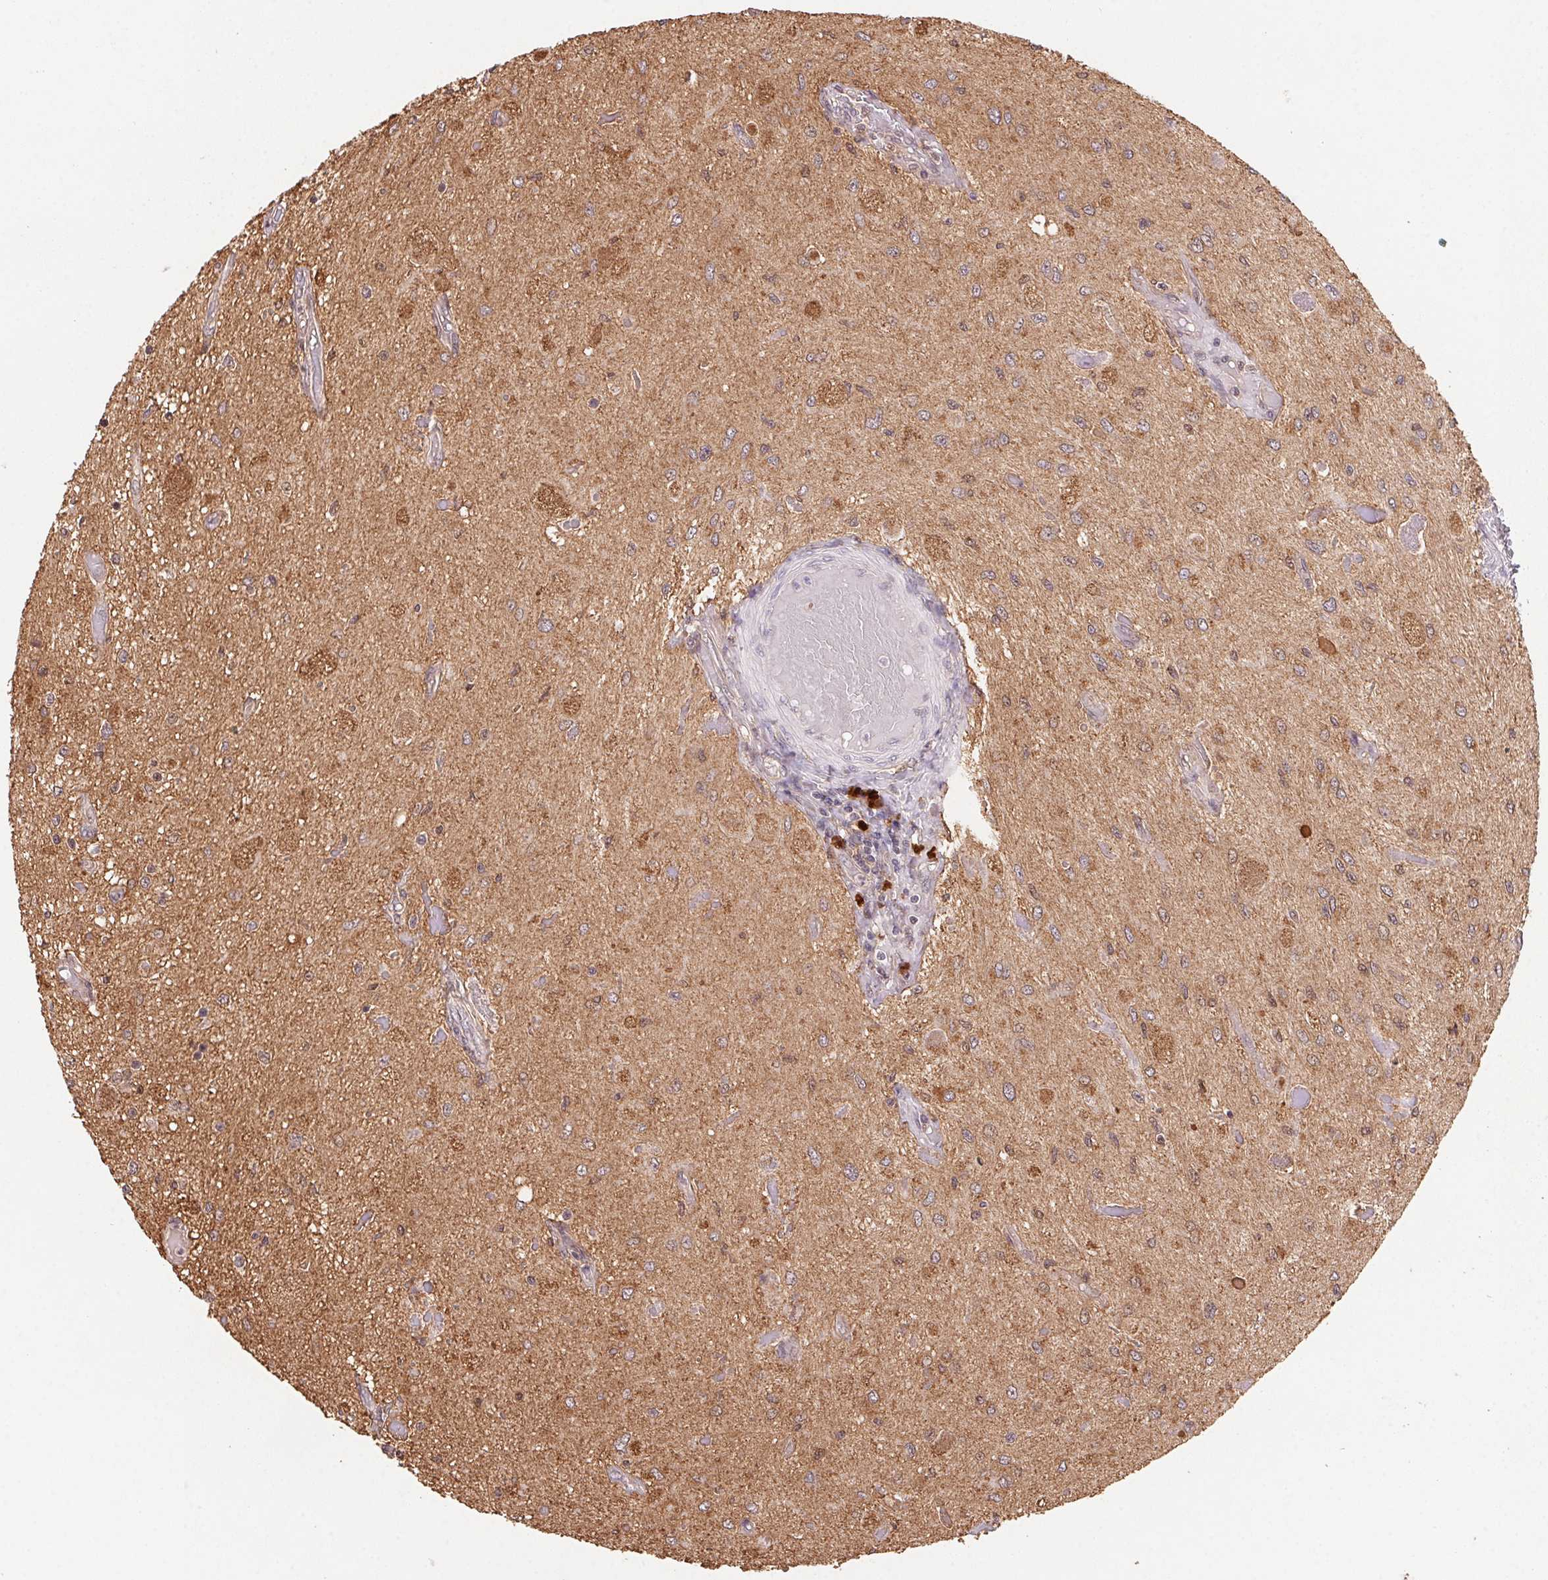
{"staining": {"intensity": "moderate", "quantity": "25%-75%", "location": "cytoplasmic/membranous"}, "tissue": "glioma", "cell_type": "Tumor cells", "image_type": "cancer", "snomed": [{"axis": "morphology", "description": "Glioma, malignant, Low grade"}, {"axis": "topography", "description": "Cerebellum"}], "caption": "Human glioma stained with a protein marker displays moderate staining in tumor cells.", "gene": "SLC52A2", "patient": {"sex": "female", "age": 14}}